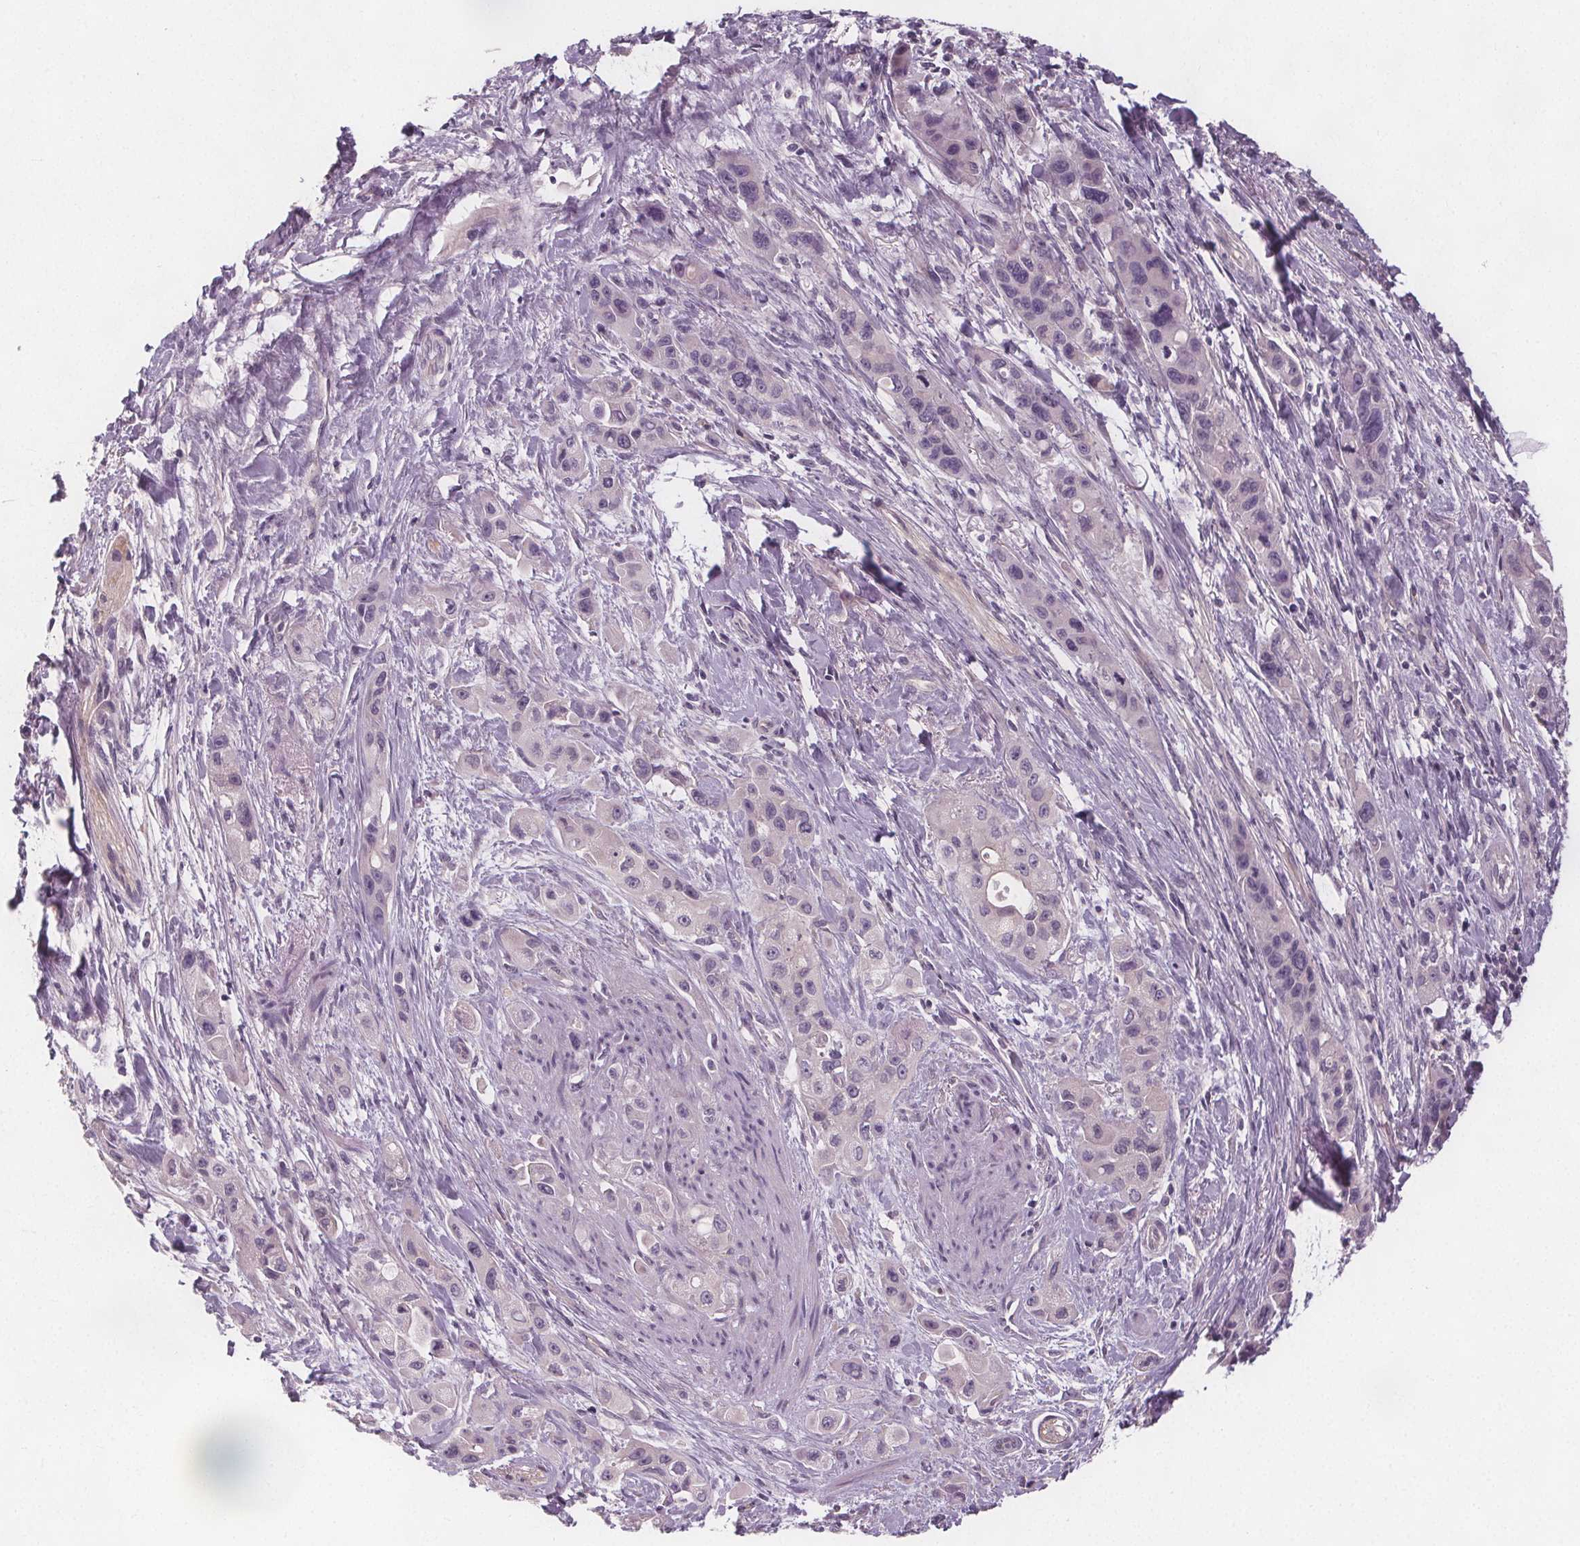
{"staining": {"intensity": "negative", "quantity": "none", "location": "none"}, "tissue": "pancreatic cancer", "cell_type": "Tumor cells", "image_type": "cancer", "snomed": [{"axis": "morphology", "description": "Adenocarcinoma, NOS"}, {"axis": "topography", "description": "Pancreas"}], "caption": "Pancreatic cancer was stained to show a protein in brown. There is no significant expression in tumor cells.", "gene": "VNN1", "patient": {"sex": "female", "age": 66}}